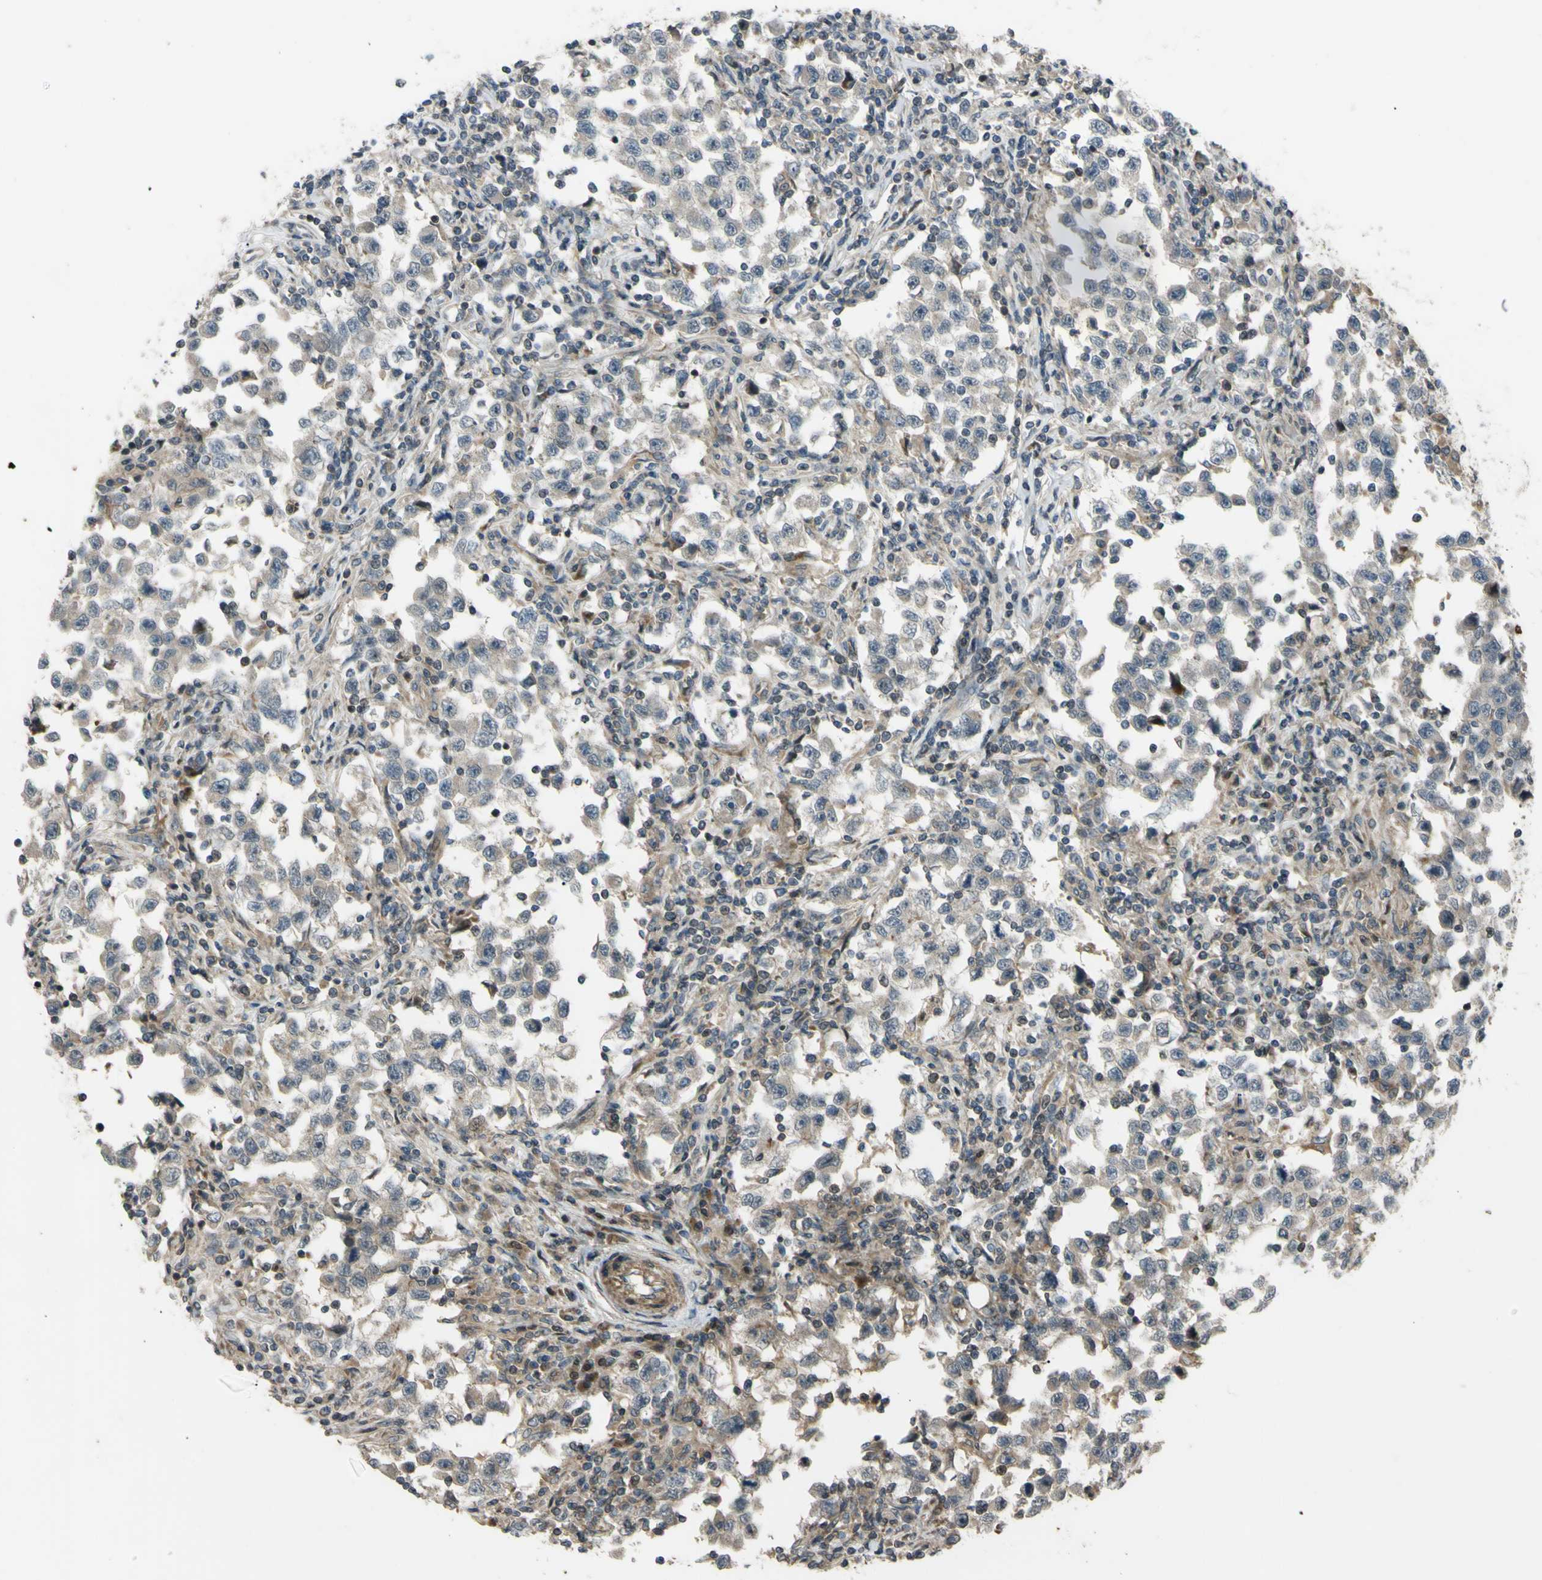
{"staining": {"intensity": "weak", "quantity": ">75%", "location": "cytoplasmic/membranous"}, "tissue": "testis cancer", "cell_type": "Tumor cells", "image_type": "cancer", "snomed": [{"axis": "morphology", "description": "Carcinoma, Embryonal, NOS"}, {"axis": "topography", "description": "Testis"}], "caption": "Protein expression analysis of human embryonal carcinoma (testis) reveals weak cytoplasmic/membranous positivity in about >75% of tumor cells. (IHC, brightfield microscopy, high magnification).", "gene": "FLII", "patient": {"sex": "male", "age": 21}}